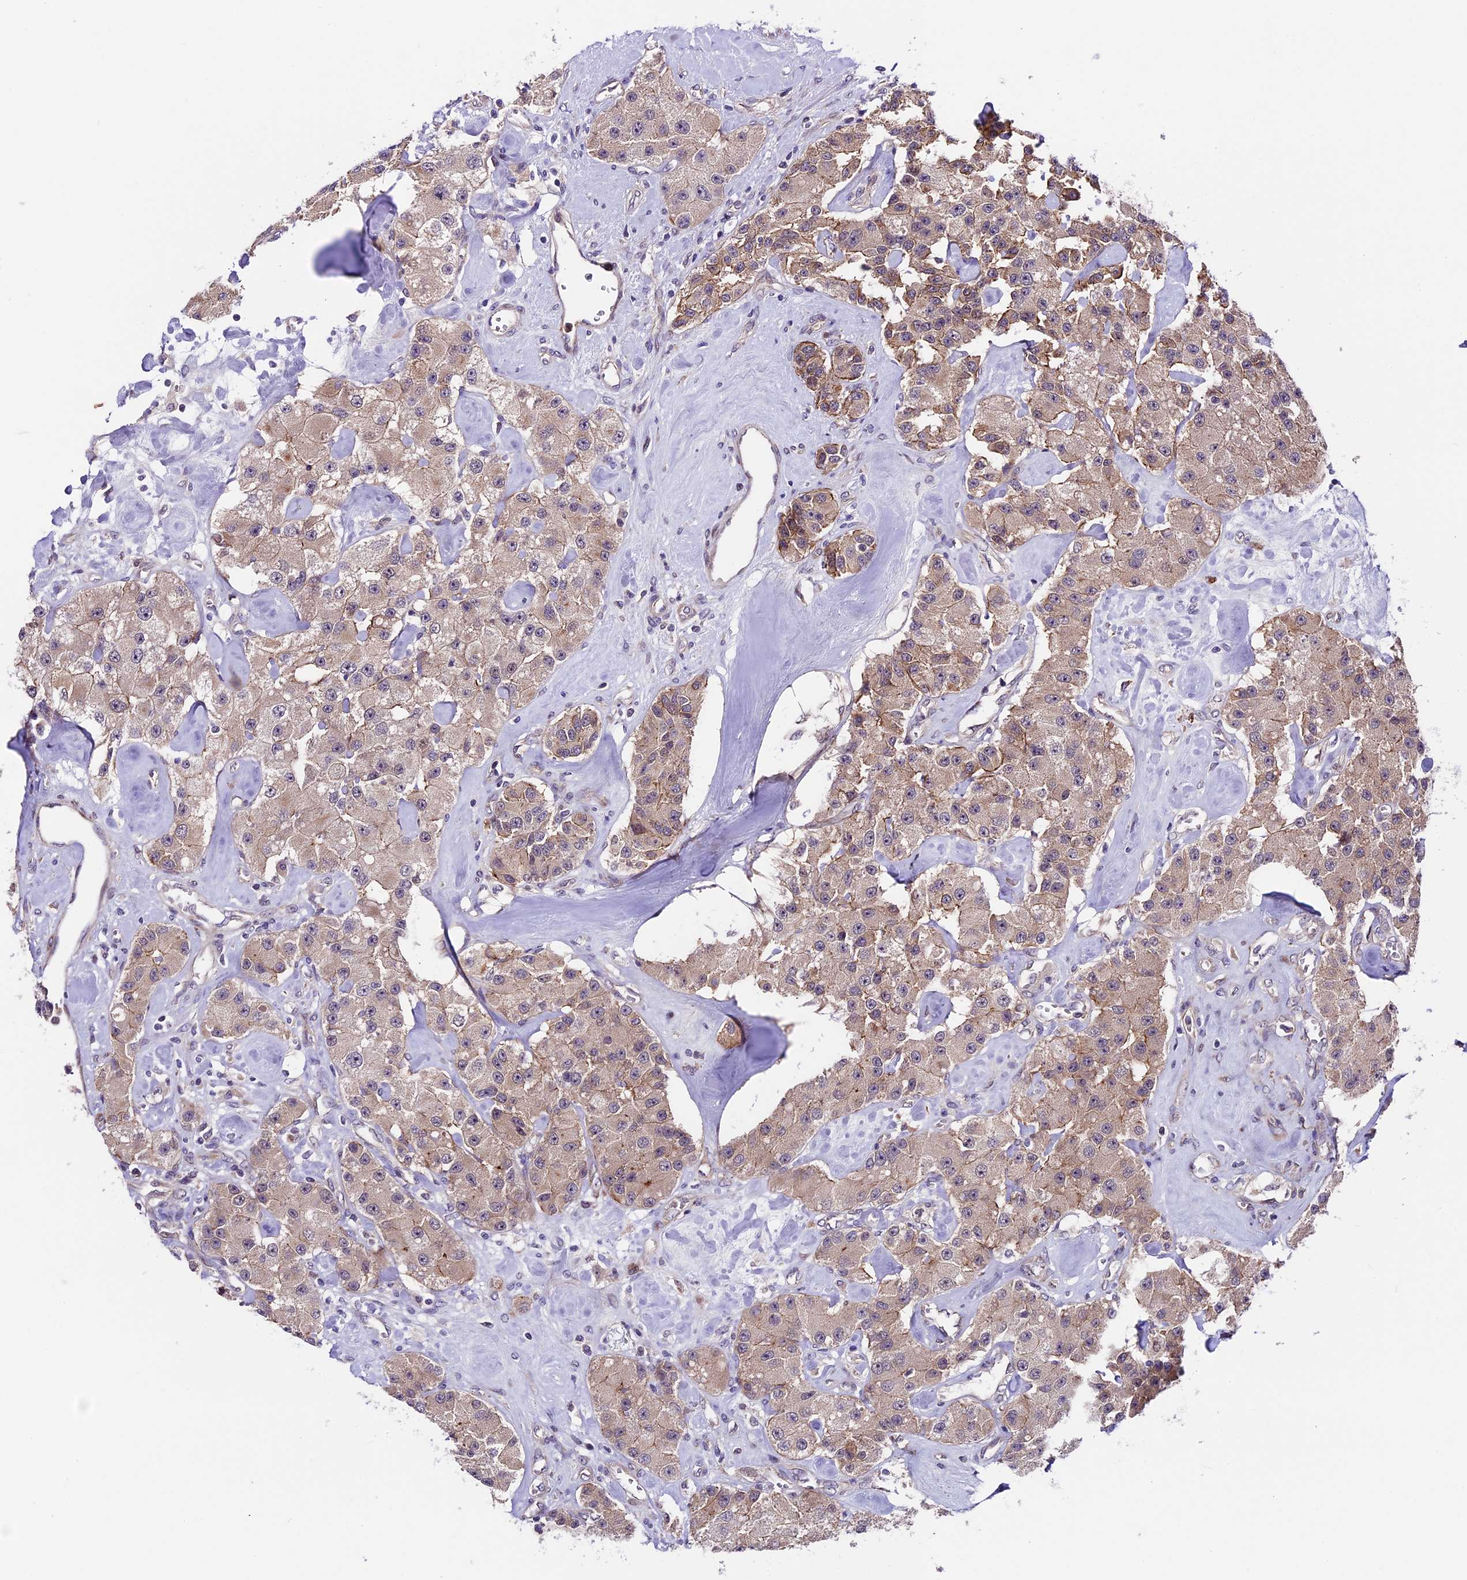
{"staining": {"intensity": "weak", "quantity": ">75%", "location": "cytoplasmic/membranous"}, "tissue": "carcinoid", "cell_type": "Tumor cells", "image_type": "cancer", "snomed": [{"axis": "morphology", "description": "Carcinoid, malignant, NOS"}, {"axis": "topography", "description": "Pancreas"}], "caption": "DAB (3,3'-diaminobenzidine) immunohistochemical staining of human carcinoid (malignant) exhibits weak cytoplasmic/membranous protein expression in approximately >75% of tumor cells. Nuclei are stained in blue.", "gene": "SIPA1L3", "patient": {"sex": "male", "age": 41}}